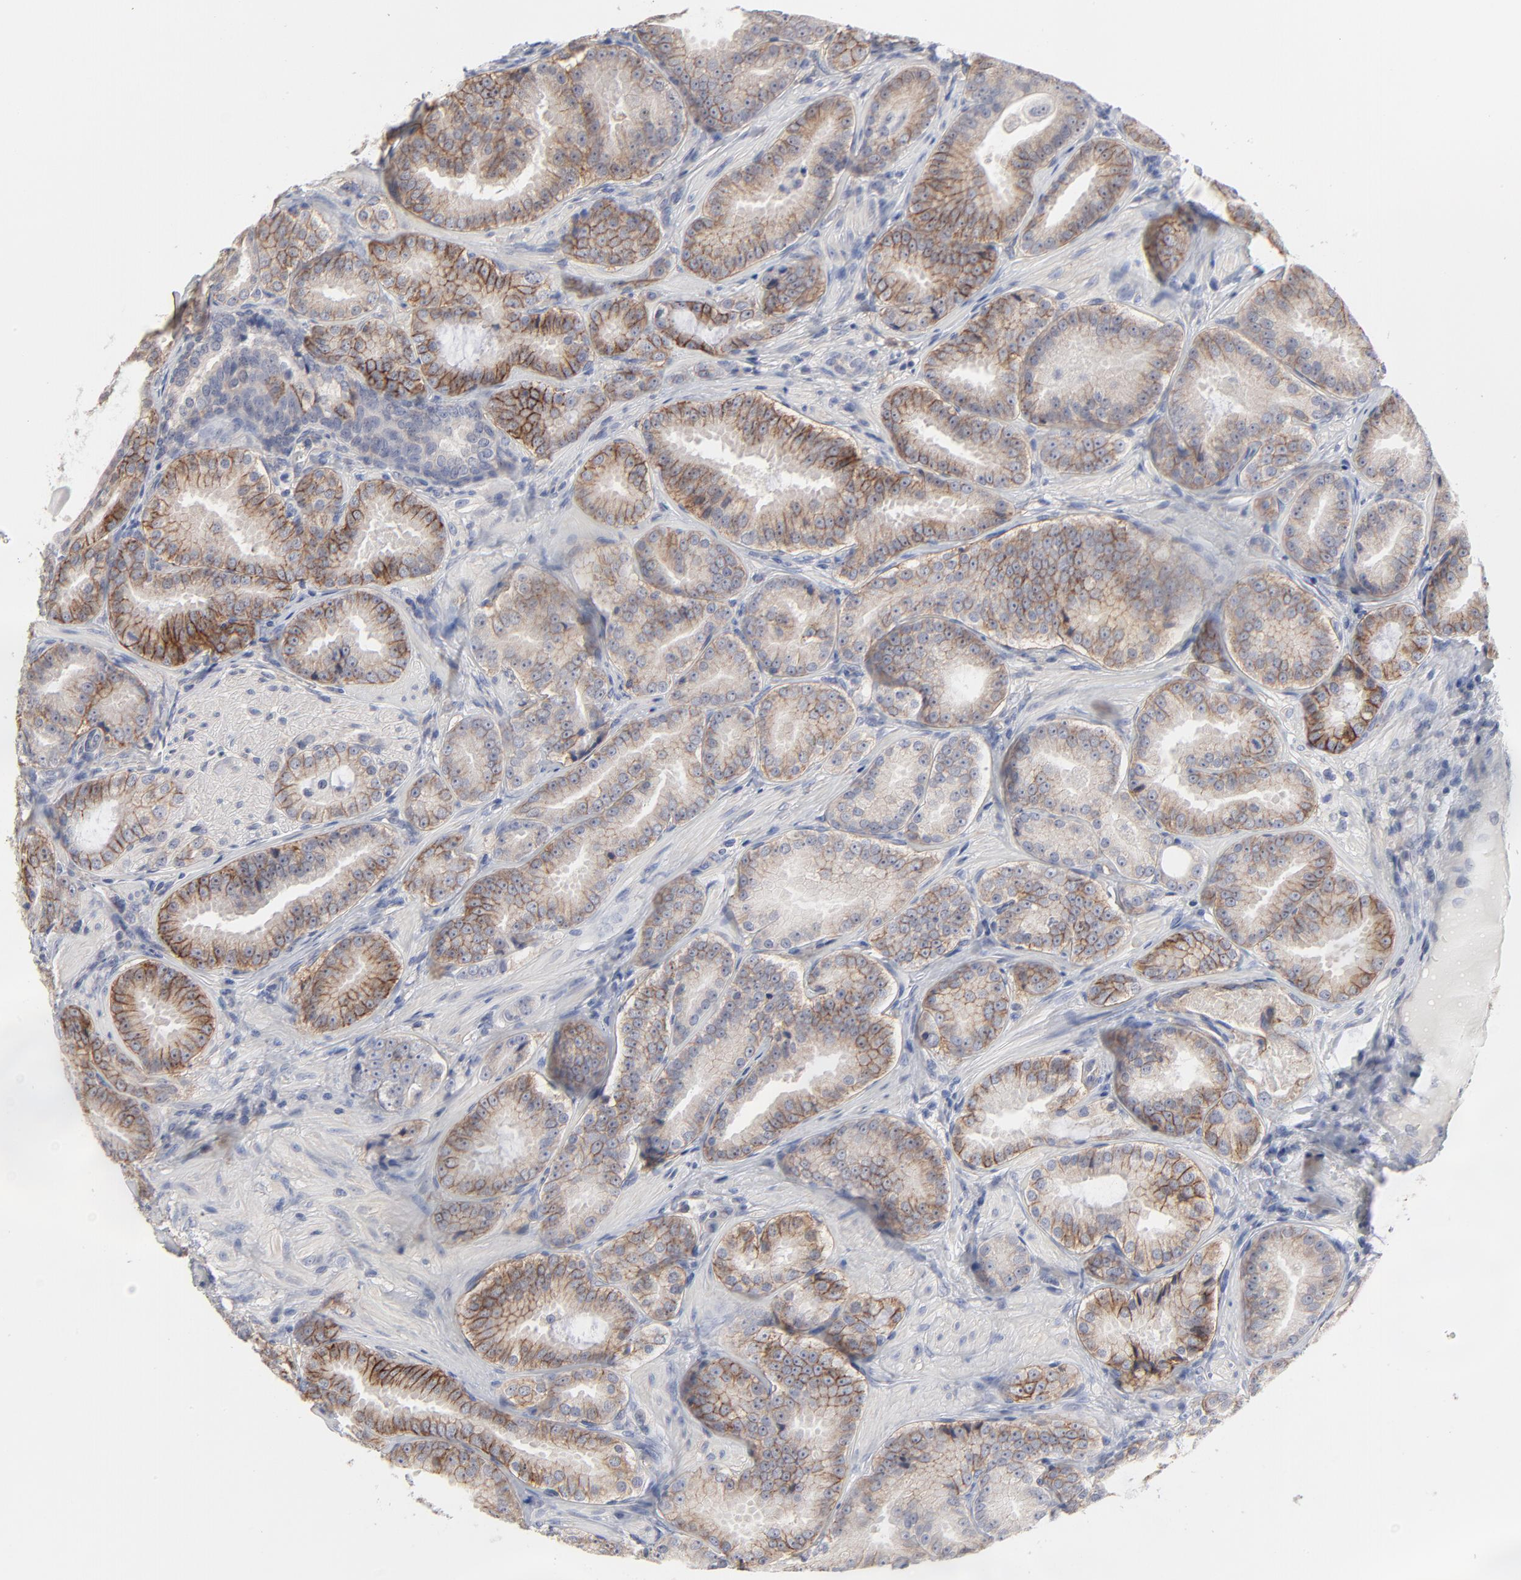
{"staining": {"intensity": "moderate", "quantity": ">75%", "location": "cytoplasmic/membranous"}, "tissue": "prostate cancer", "cell_type": "Tumor cells", "image_type": "cancer", "snomed": [{"axis": "morphology", "description": "Adenocarcinoma, Low grade"}, {"axis": "topography", "description": "Prostate"}], "caption": "Tumor cells display medium levels of moderate cytoplasmic/membranous positivity in about >75% of cells in low-grade adenocarcinoma (prostate).", "gene": "SLC16A1", "patient": {"sex": "male", "age": 59}}